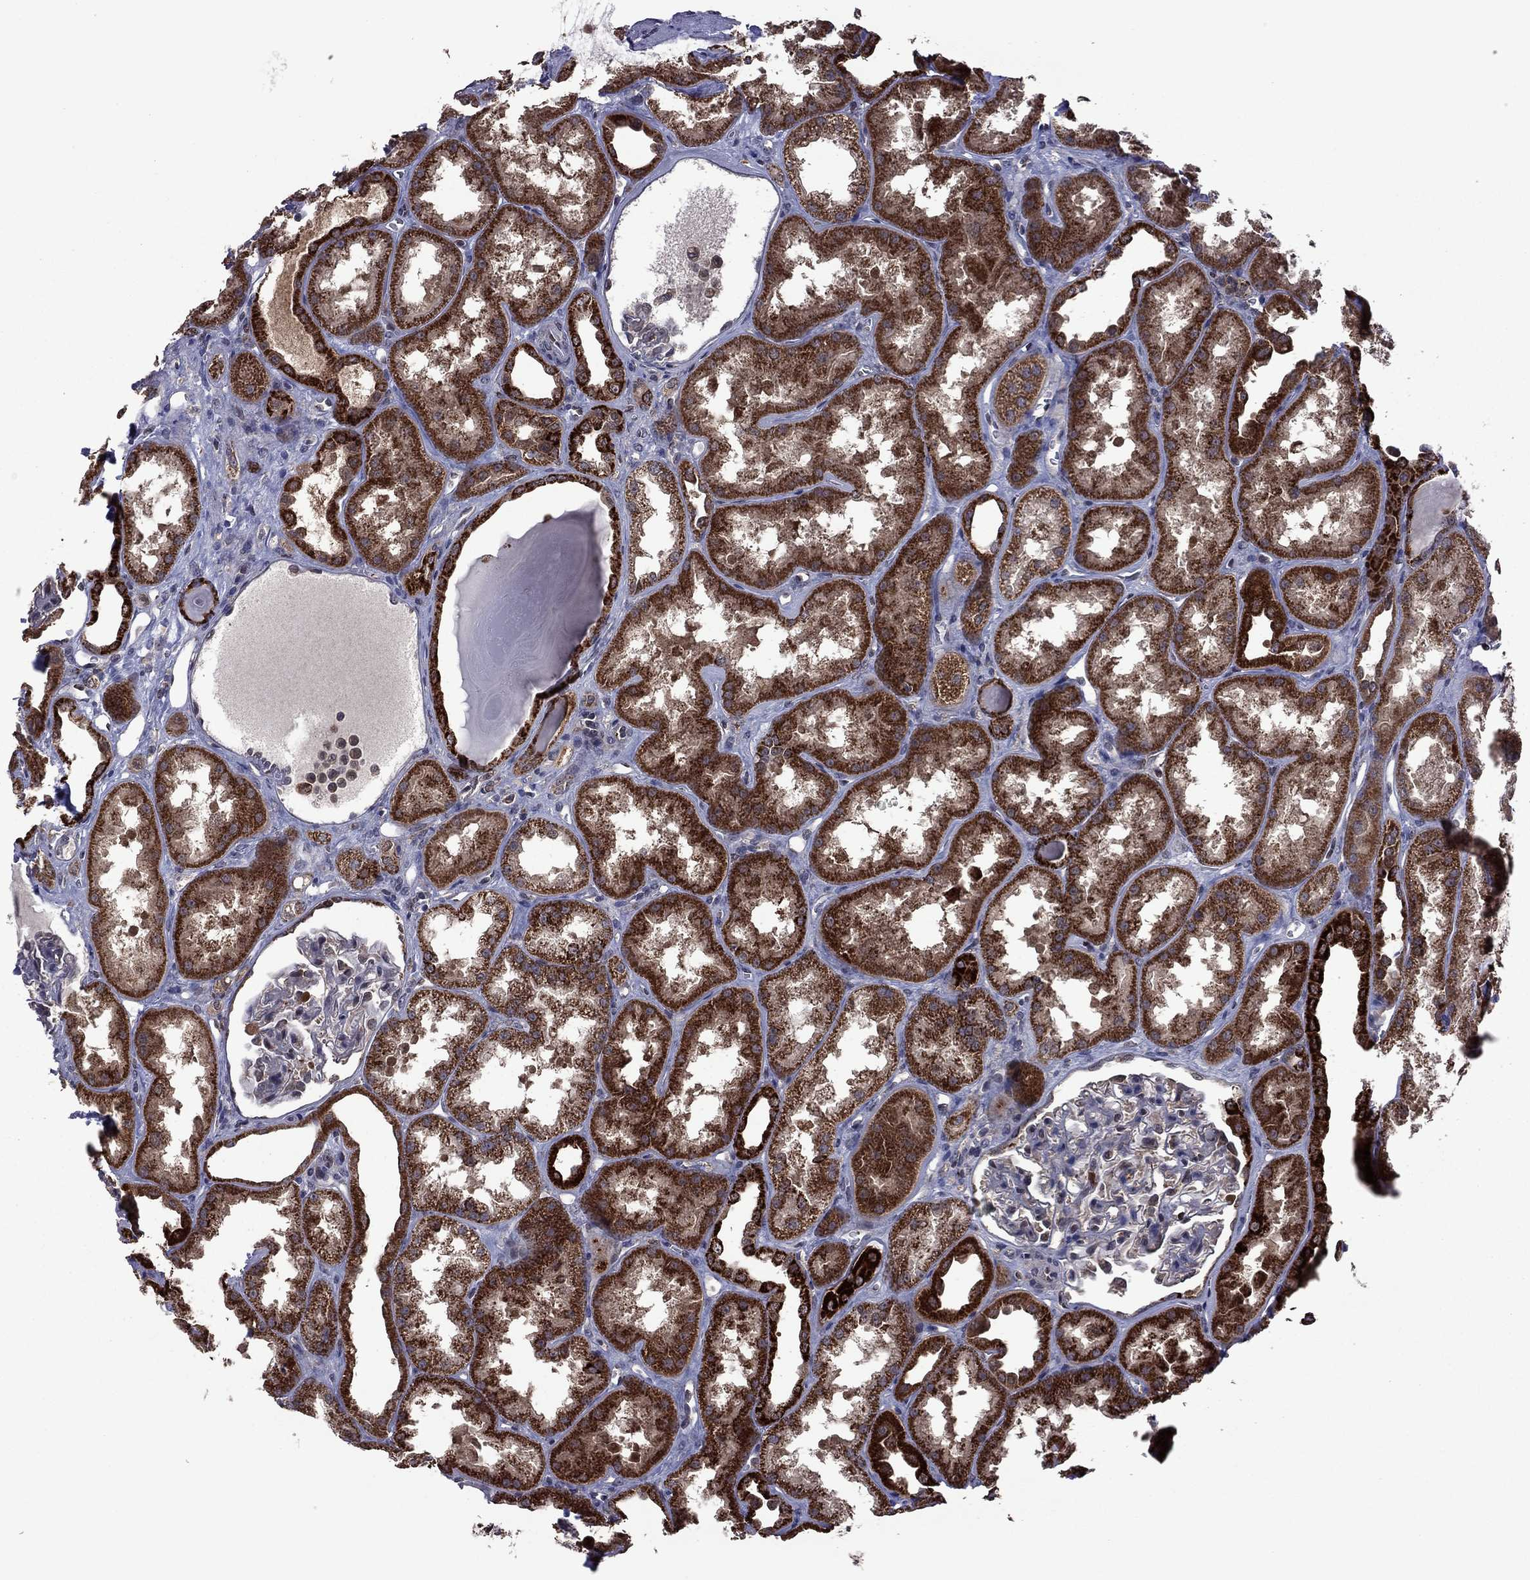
{"staining": {"intensity": "negative", "quantity": "none", "location": "none"}, "tissue": "kidney", "cell_type": "Cells in glomeruli", "image_type": "normal", "snomed": [{"axis": "morphology", "description": "Normal tissue, NOS"}, {"axis": "topography", "description": "Kidney"}], "caption": "IHC of benign human kidney reveals no staining in cells in glomeruli.", "gene": "GPAA1", "patient": {"sex": "male", "age": 61}}